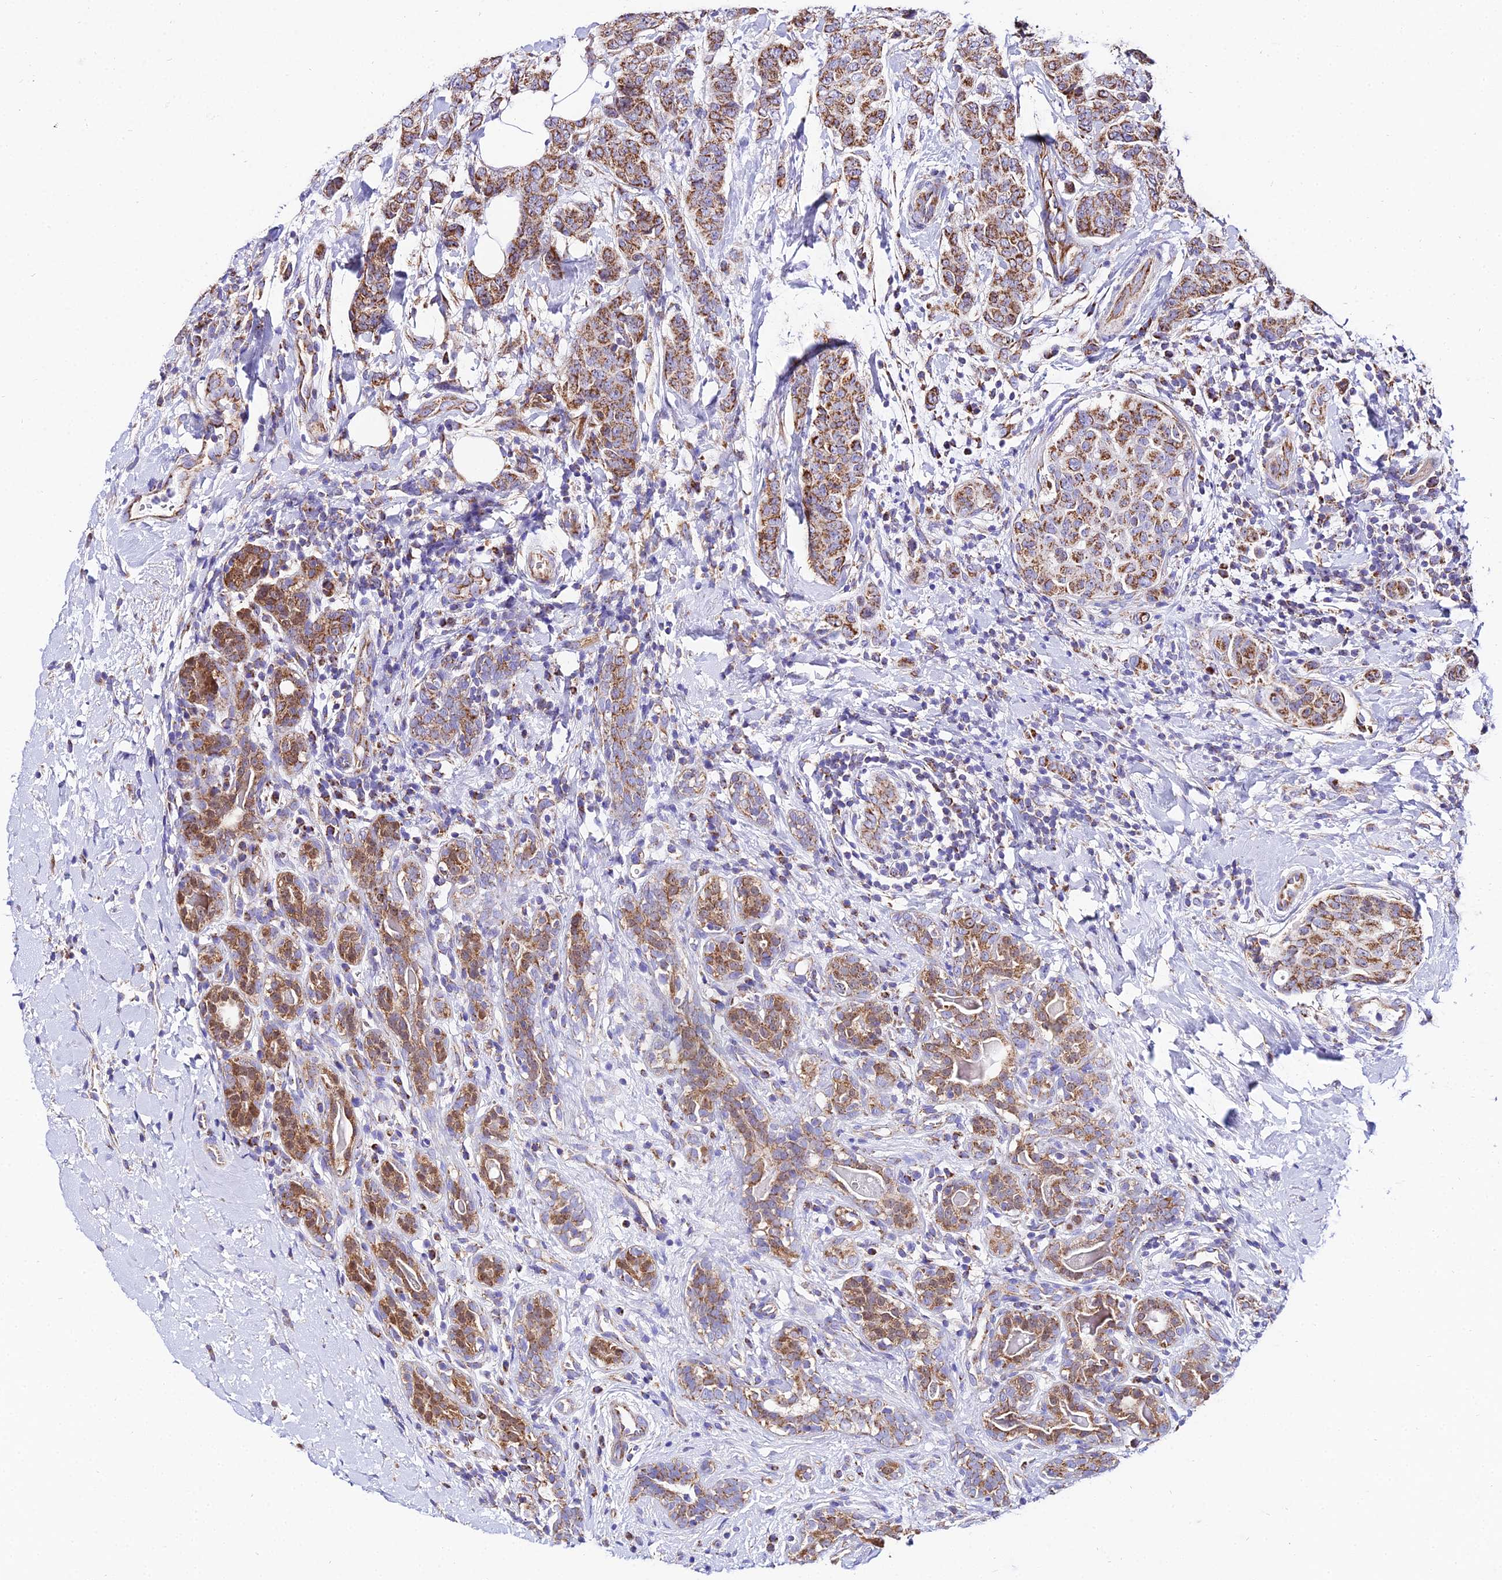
{"staining": {"intensity": "moderate", "quantity": ">75%", "location": "cytoplasmic/membranous"}, "tissue": "breast cancer", "cell_type": "Tumor cells", "image_type": "cancer", "snomed": [{"axis": "morphology", "description": "Duct carcinoma"}, {"axis": "topography", "description": "Breast"}], "caption": "Breast intraductal carcinoma stained with immunohistochemistry (IHC) reveals moderate cytoplasmic/membranous staining in about >75% of tumor cells. (Stains: DAB (3,3'-diaminobenzidine) in brown, nuclei in blue, Microscopy: brightfield microscopy at high magnification).", "gene": "OCIAD1", "patient": {"sex": "female", "age": 40}}